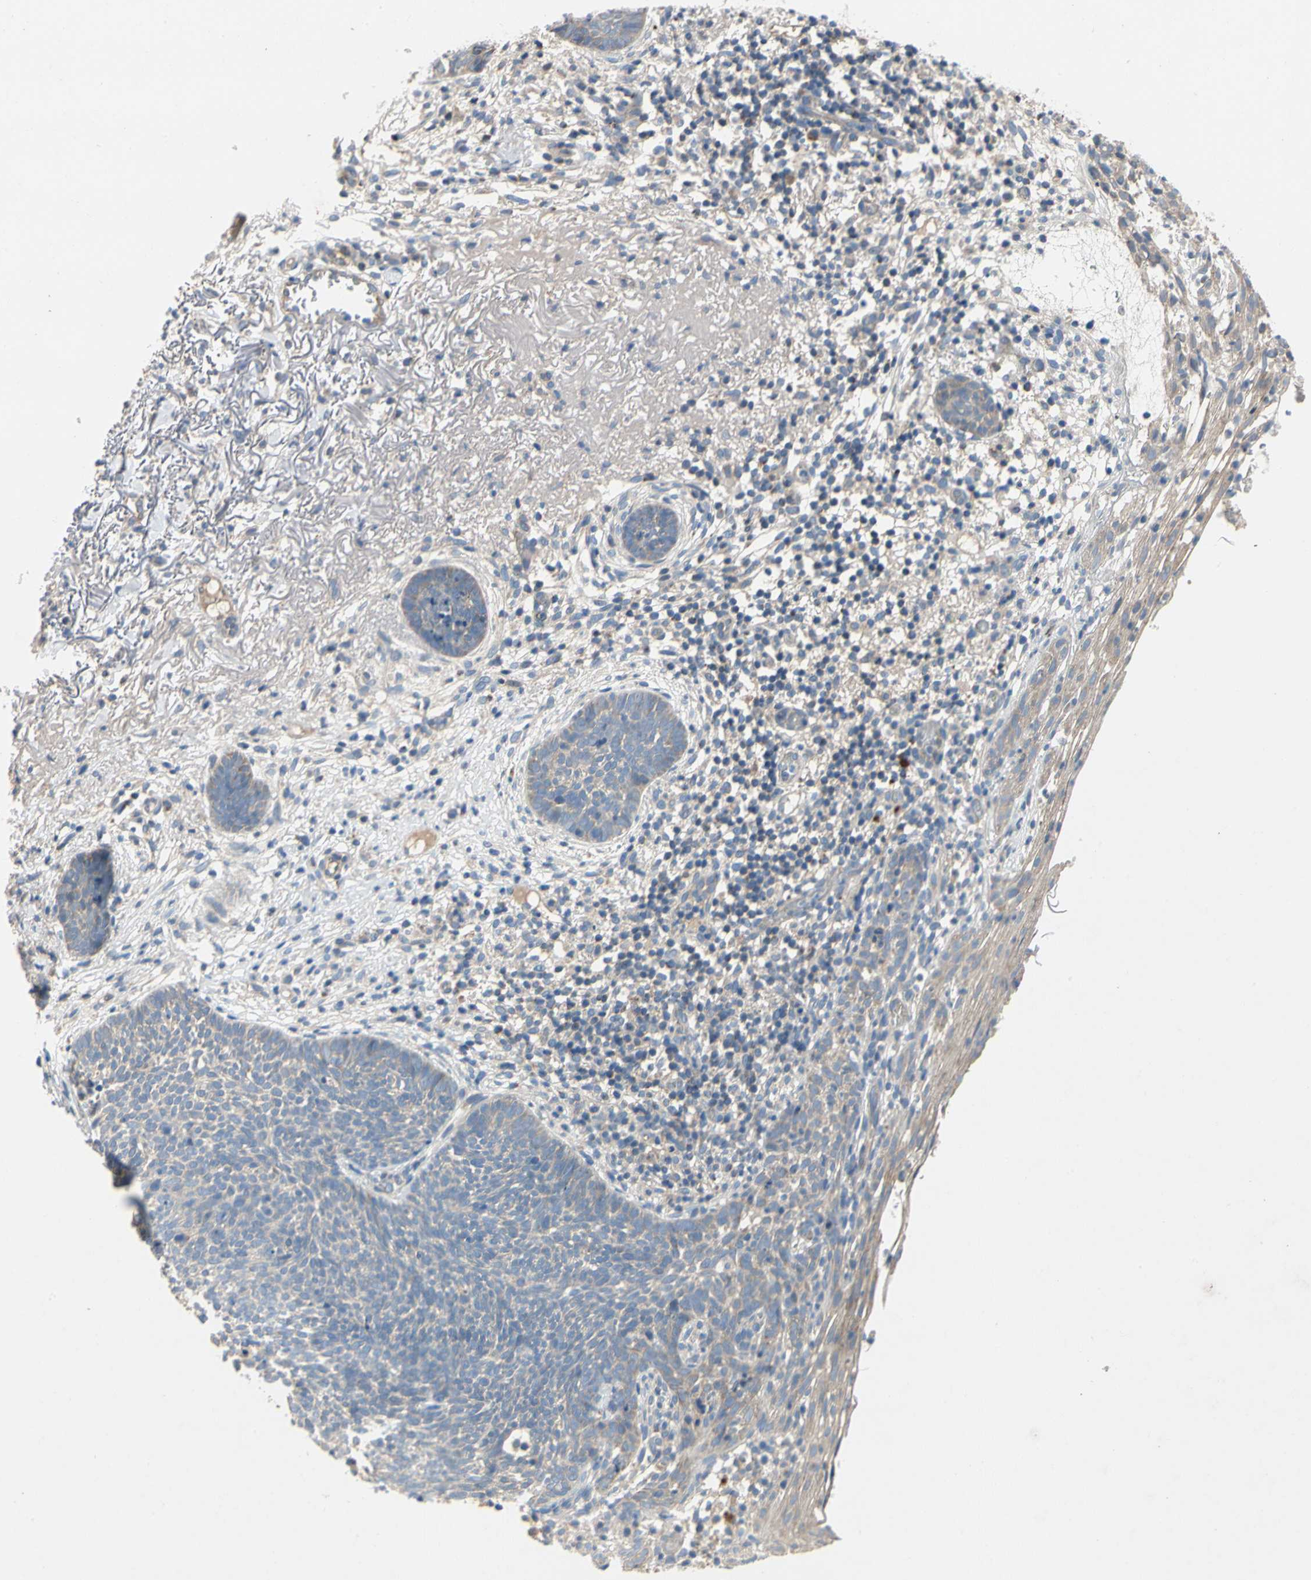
{"staining": {"intensity": "weak", "quantity": ">75%", "location": "cytoplasmic/membranous"}, "tissue": "skin cancer", "cell_type": "Tumor cells", "image_type": "cancer", "snomed": [{"axis": "morphology", "description": "Basal cell carcinoma"}, {"axis": "topography", "description": "Skin"}], "caption": "DAB immunohistochemical staining of basal cell carcinoma (skin) displays weak cytoplasmic/membranous protein expression in approximately >75% of tumor cells. The staining was performed using DAB to visualize the protein expression in brown, while the nuclei were stained in blue with hematoxylin (Magnification: 20x).", "gene": "KLHDC8B", "patient": {"sex": "female", "age": 70}}